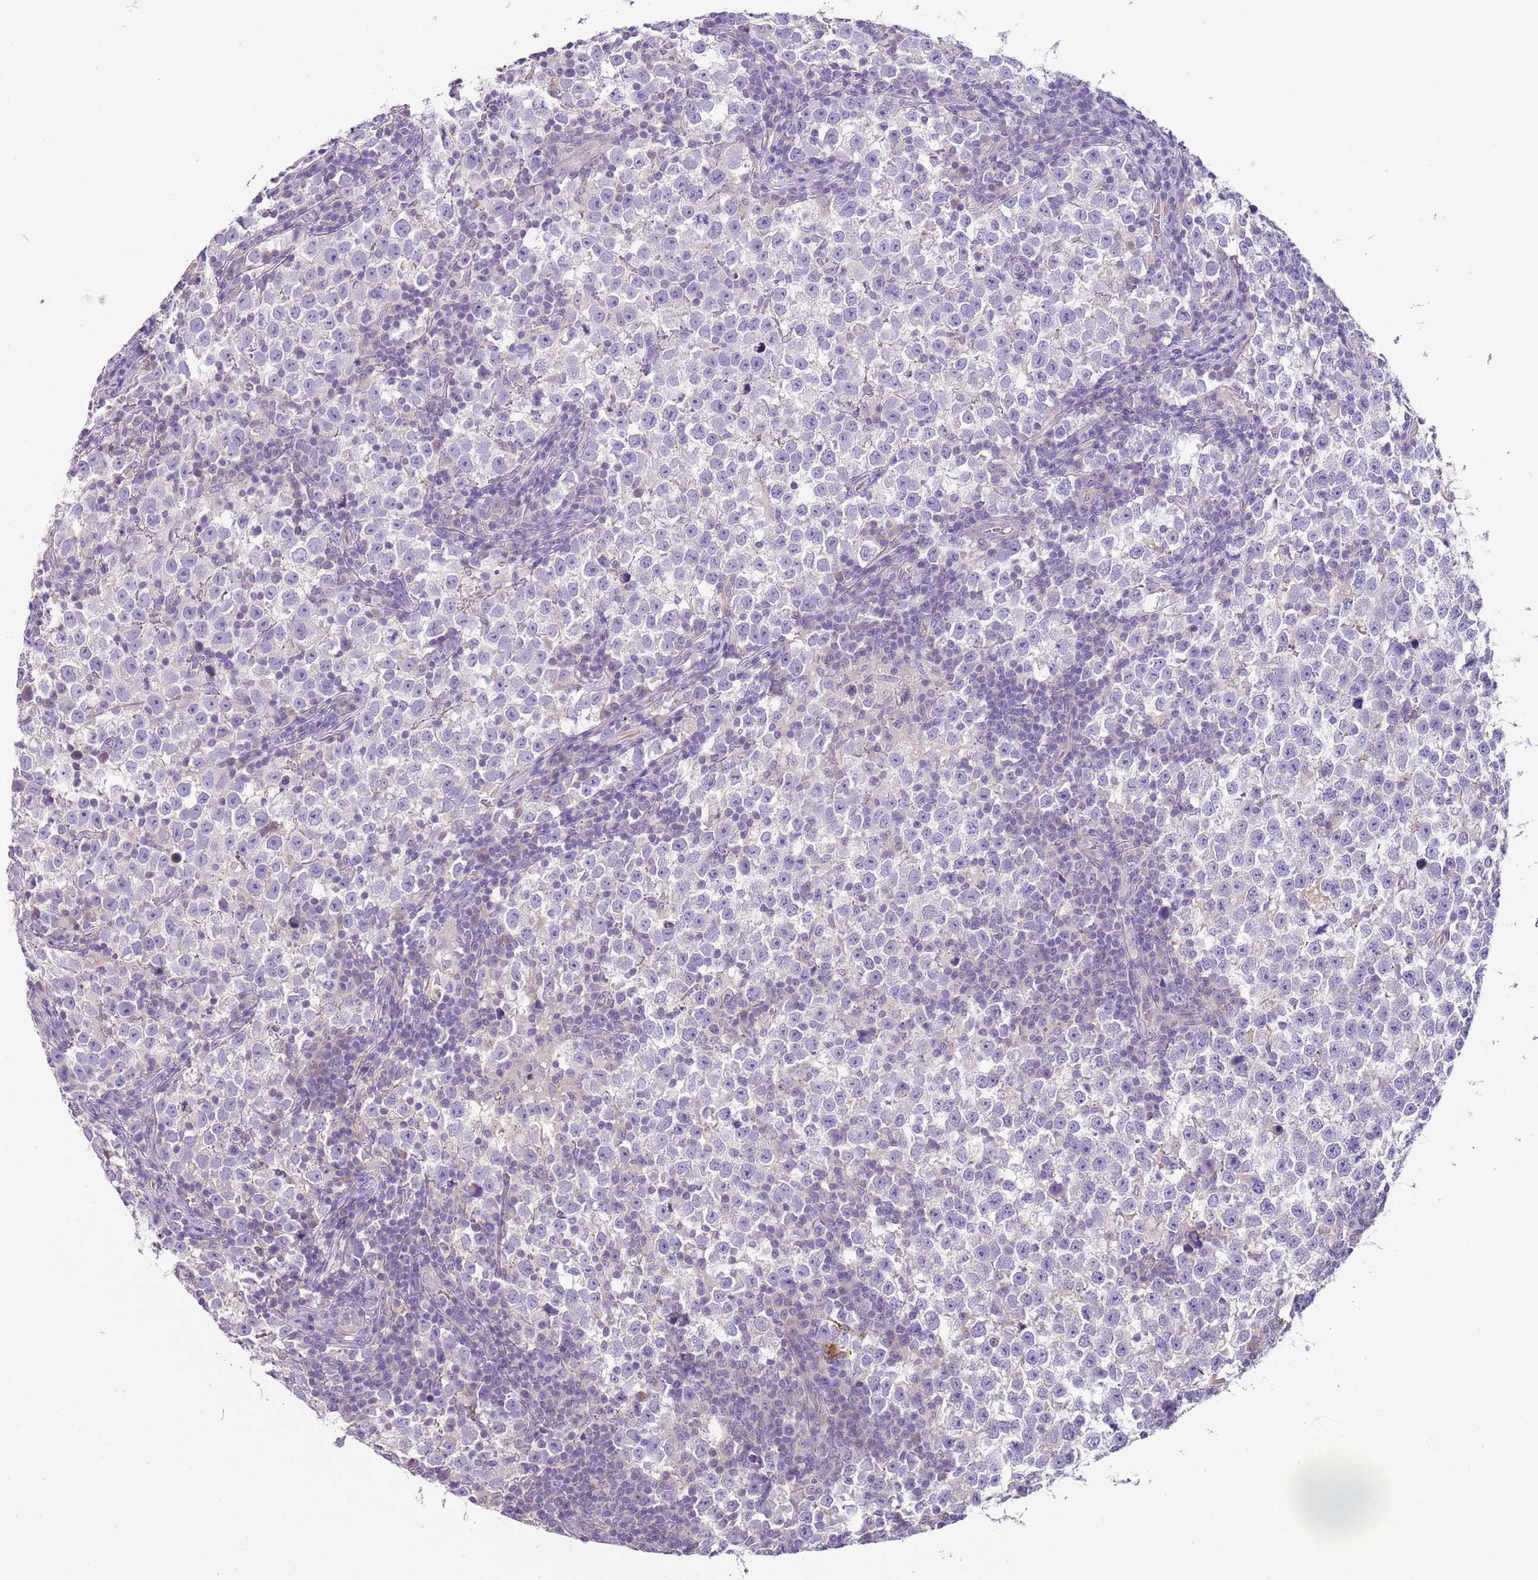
{"staining": {"intensity": "negative", "quantity": "none", "location": "none"}, "tissue": "testis cancer", "cell_type": "Tumor cells", "image_type": "cancer", "snomed": [{"axis": "morphology", "description": "Normal tissue, NOS"}, {"axis": "morphology", "description": "Seminoma, NOS"}, {"axis": "topography", "description": "Testis"}], "caption": "A photomicrograph of testis seminoma stained for a protein exhibits no brown staining in tumor cells. (DAB (3,3'-diaminobenzidine) immunohistochemistry with hematoxylin counter stain).", "gene": "HES3", "patient": {"sex": "male", "age": 43}}